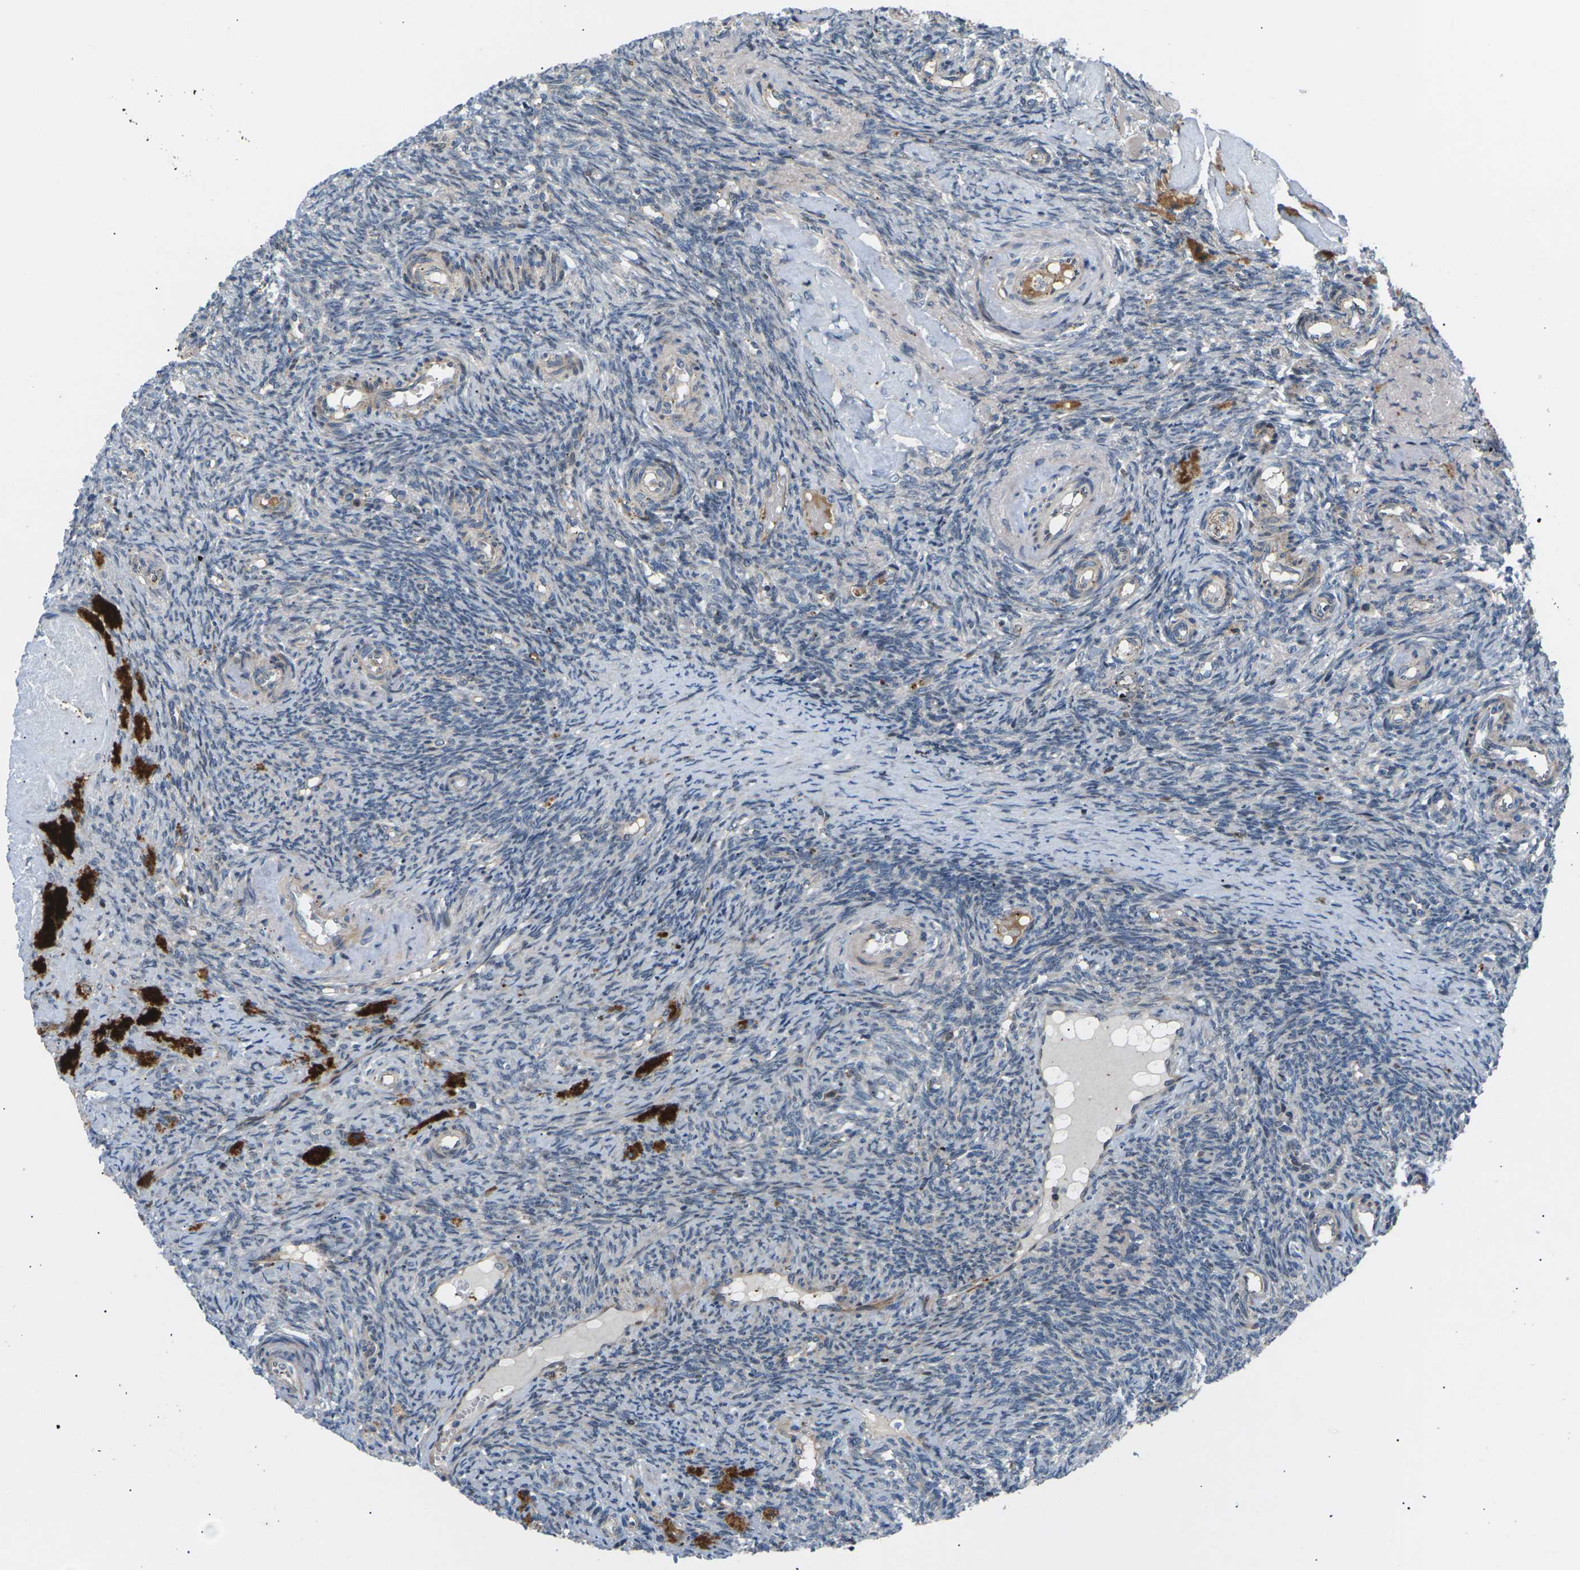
{"staining": {"intensity": "weak", "quantity": "<25%", "location": "cytoplasmic/membranous"}, "tissue": "ovary", "cell_type": "Ovarian stroma cells", "image_type": "normal", "snomed": [{"axis": "morphology", "description": "Normal tissue, NOS"}, {"axis": "topography", "description": "Ovary"}], "caption": "DAB (3,3'-diaminobenzidine) immunohistochemical staining of unremarkable ovary exhibits no significant staining in ovarian stroma cells. Brightfield microscopy of immunohistochemistry stained with DAB (3,3'-diaminobenzidine) (brown) and hematoxylin (blue), captured at high magnification.", "gene": "RPS6KA3", "patient": {"sex": "female", "age": 41}}